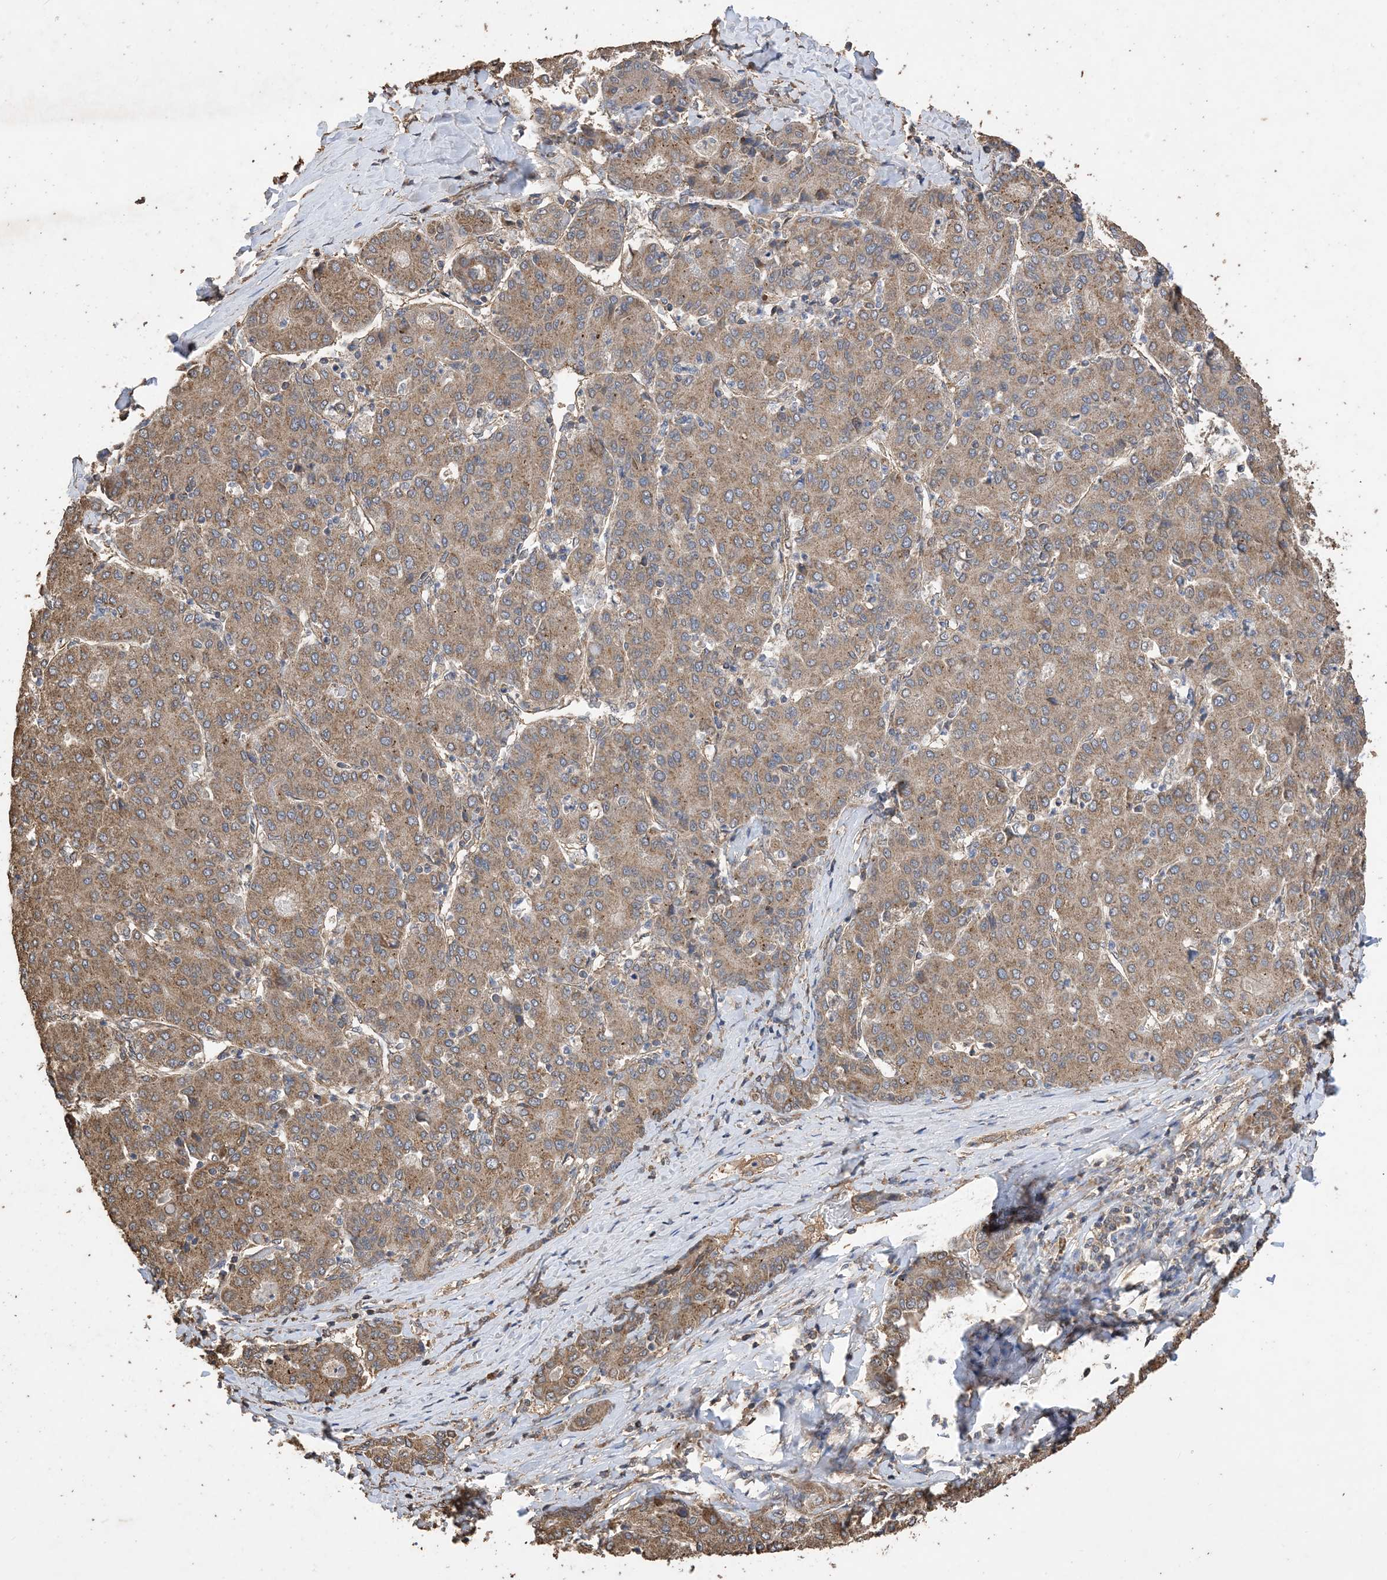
{"staining": {"intensity": "moderate", "quantity": ">75%", "location": "cytoplasmic/membranous"}, "tissue": "liver cancer", "cell_type": "Tumor cells", "image_type": "cancer", "snomed": [{"axis": "morphology", "description": "Carcinoma, Hepatocellular, NOS"}, {"axis": "topography", "description": "Liver"}], "caption": "Liver hepatocellular carcinoma was stained to show a protein in brown. There is medium levels of moderate cytoplasmic/membranous positivity in approximately >75% of tumor cells.", "gene": "ZKSCAN5", "patient": {"sex": "male", "age": 65}}